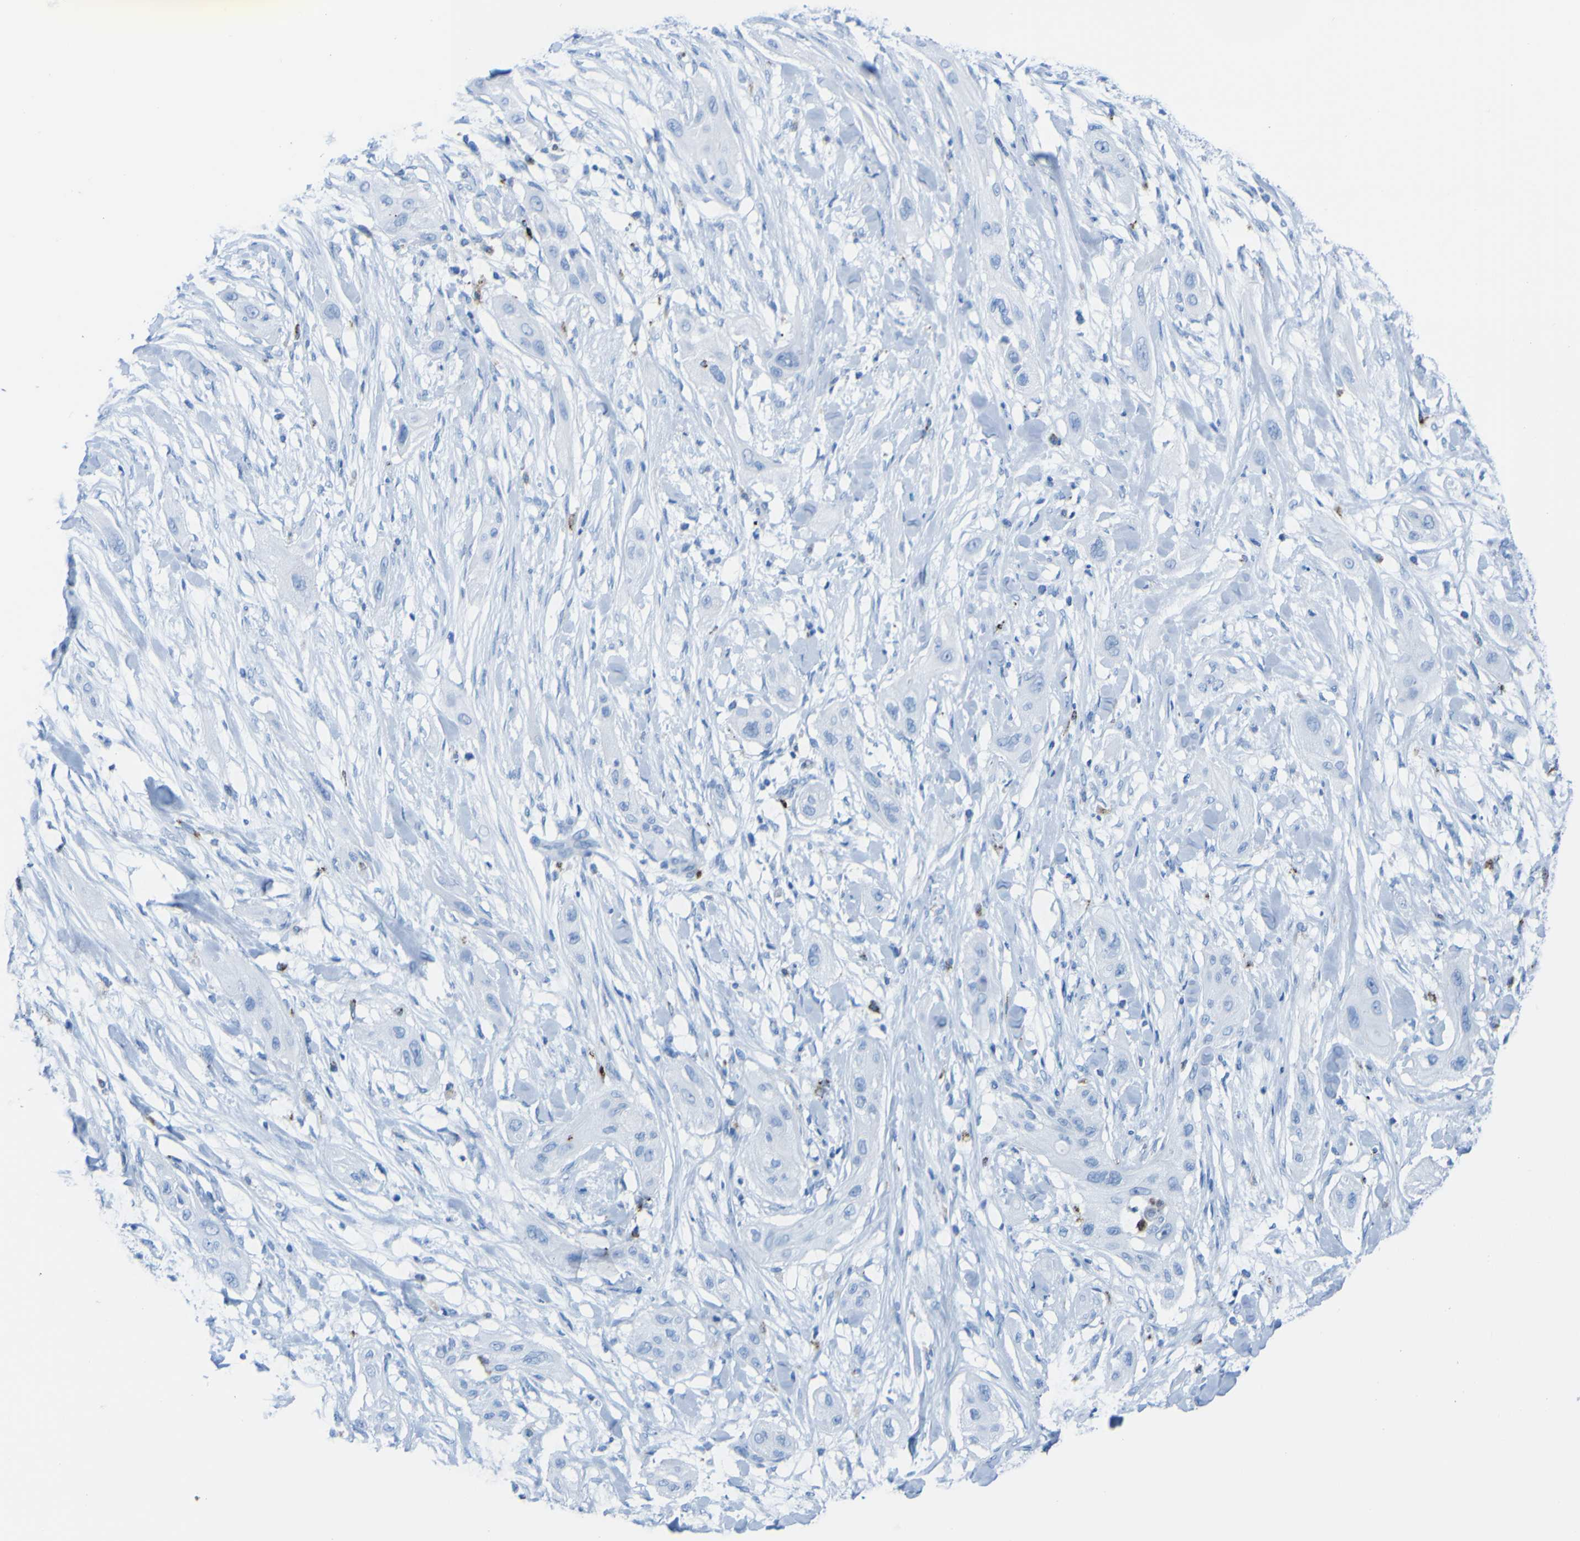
{"staining": {"intensity": "negative", "quantity": "none", "location": "none"}, "tissue": "lung cancer", "cell_type": "Tumor cells", "image_type": "cancer", "snomed": [{"axis": "morphology", "description": "Squamous cell carcinoma, NOS"}, {"axis": "topography", "description": "Lung"}], "caption": "An IHC histopathology image of squamous cell carcinoma (lung) is shown. There is no staining in tumor cells of squamous cell carcinoma (lung). (DAB immunohistochemistry (IHC) with hematoxylin counter stain).", "gene": "PLD3", "patient": {"sex": "female", "age": 47}}